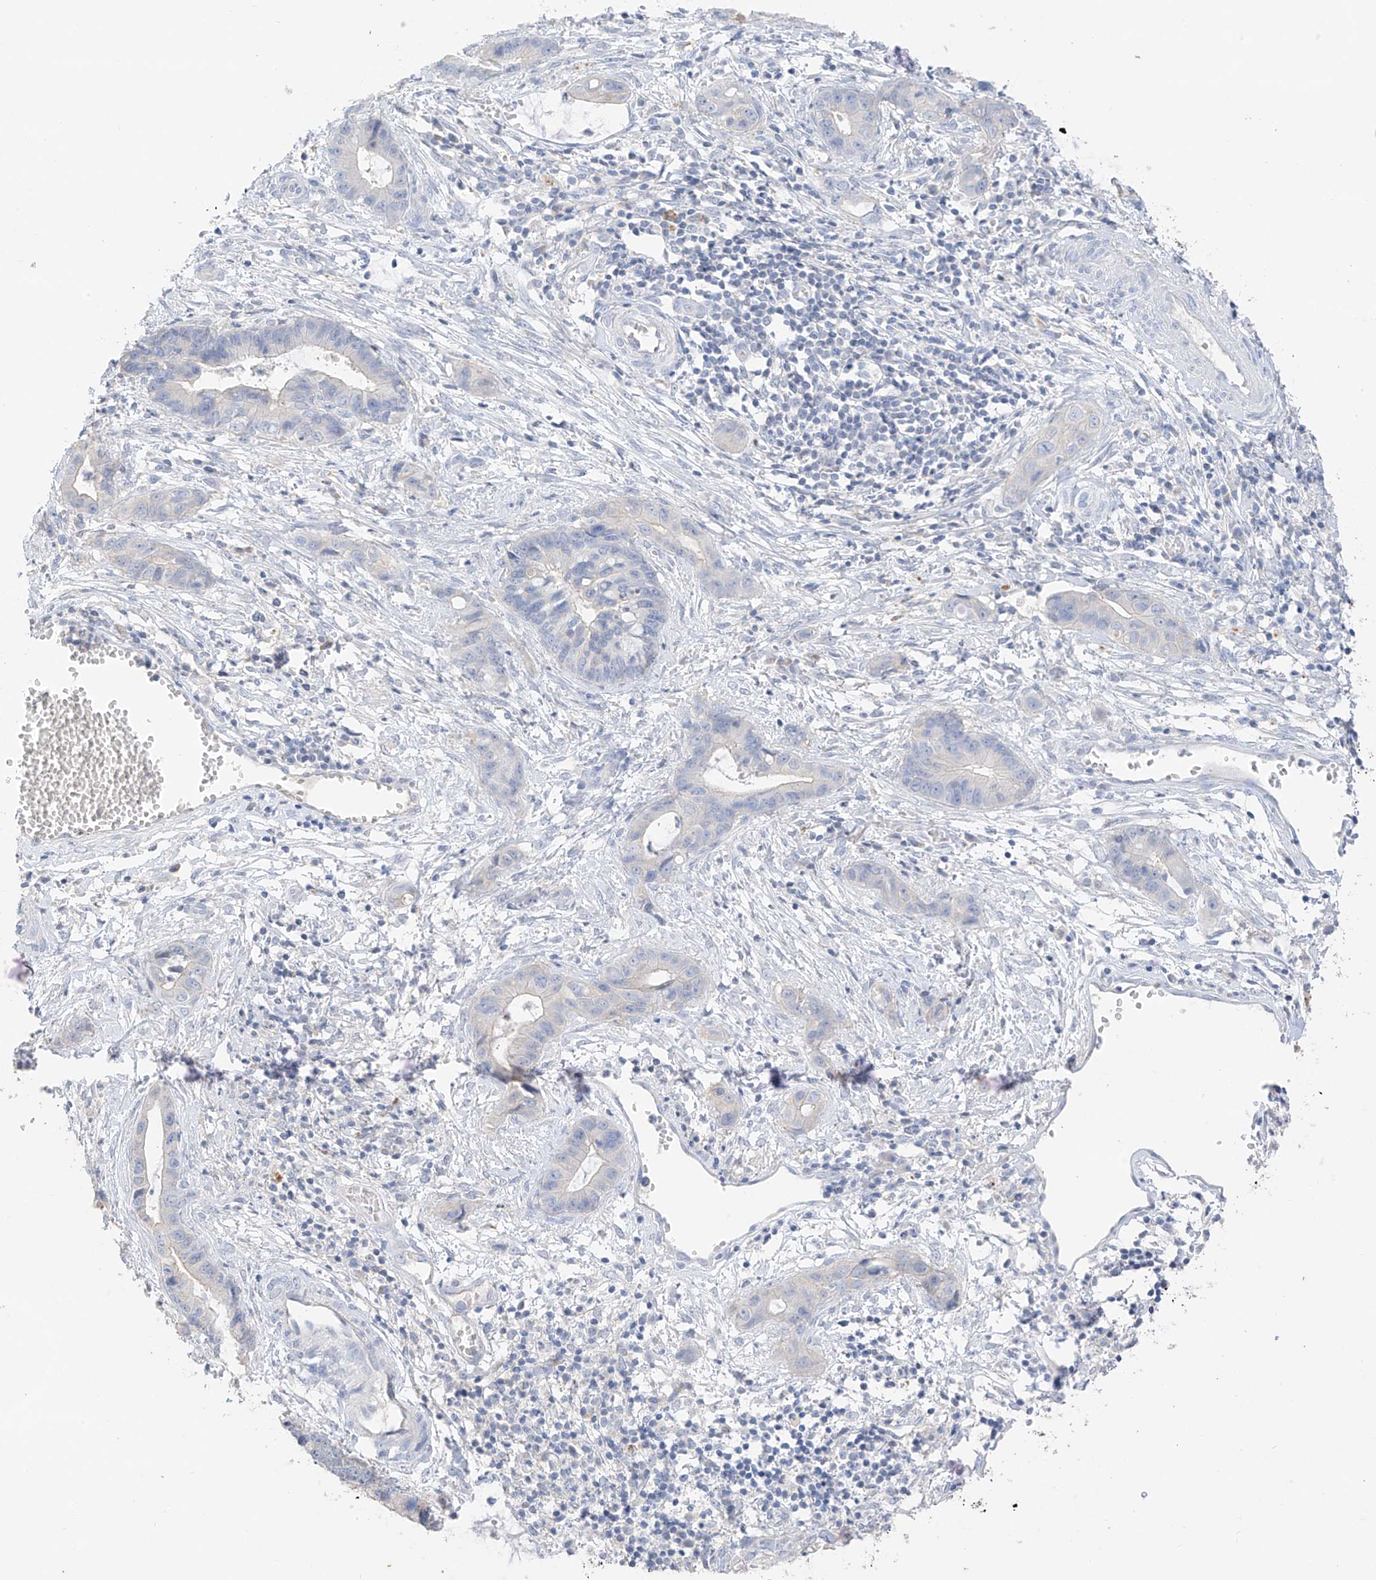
{"staining": {"intensity": "negative", "quantity": "none", "location": "none"}, "tissue": "cervical cancer", "cell_type": "Tumor cells", "image_type": "cancer", "snomed": [{"axis": "morphology", "description": "Adenocarcinoma, NOS"}, {"axis": "topography", "description": "Cervix"}], "caption": "DAB (3,3'-diaminobenzidine) immunohistochemical staining of cervical cancer (adenocarcinoma) demonstrates no significant positivity in tumor cells.", "gene": "CAPN13", "patient": {"sex": "female", "age": 44}}